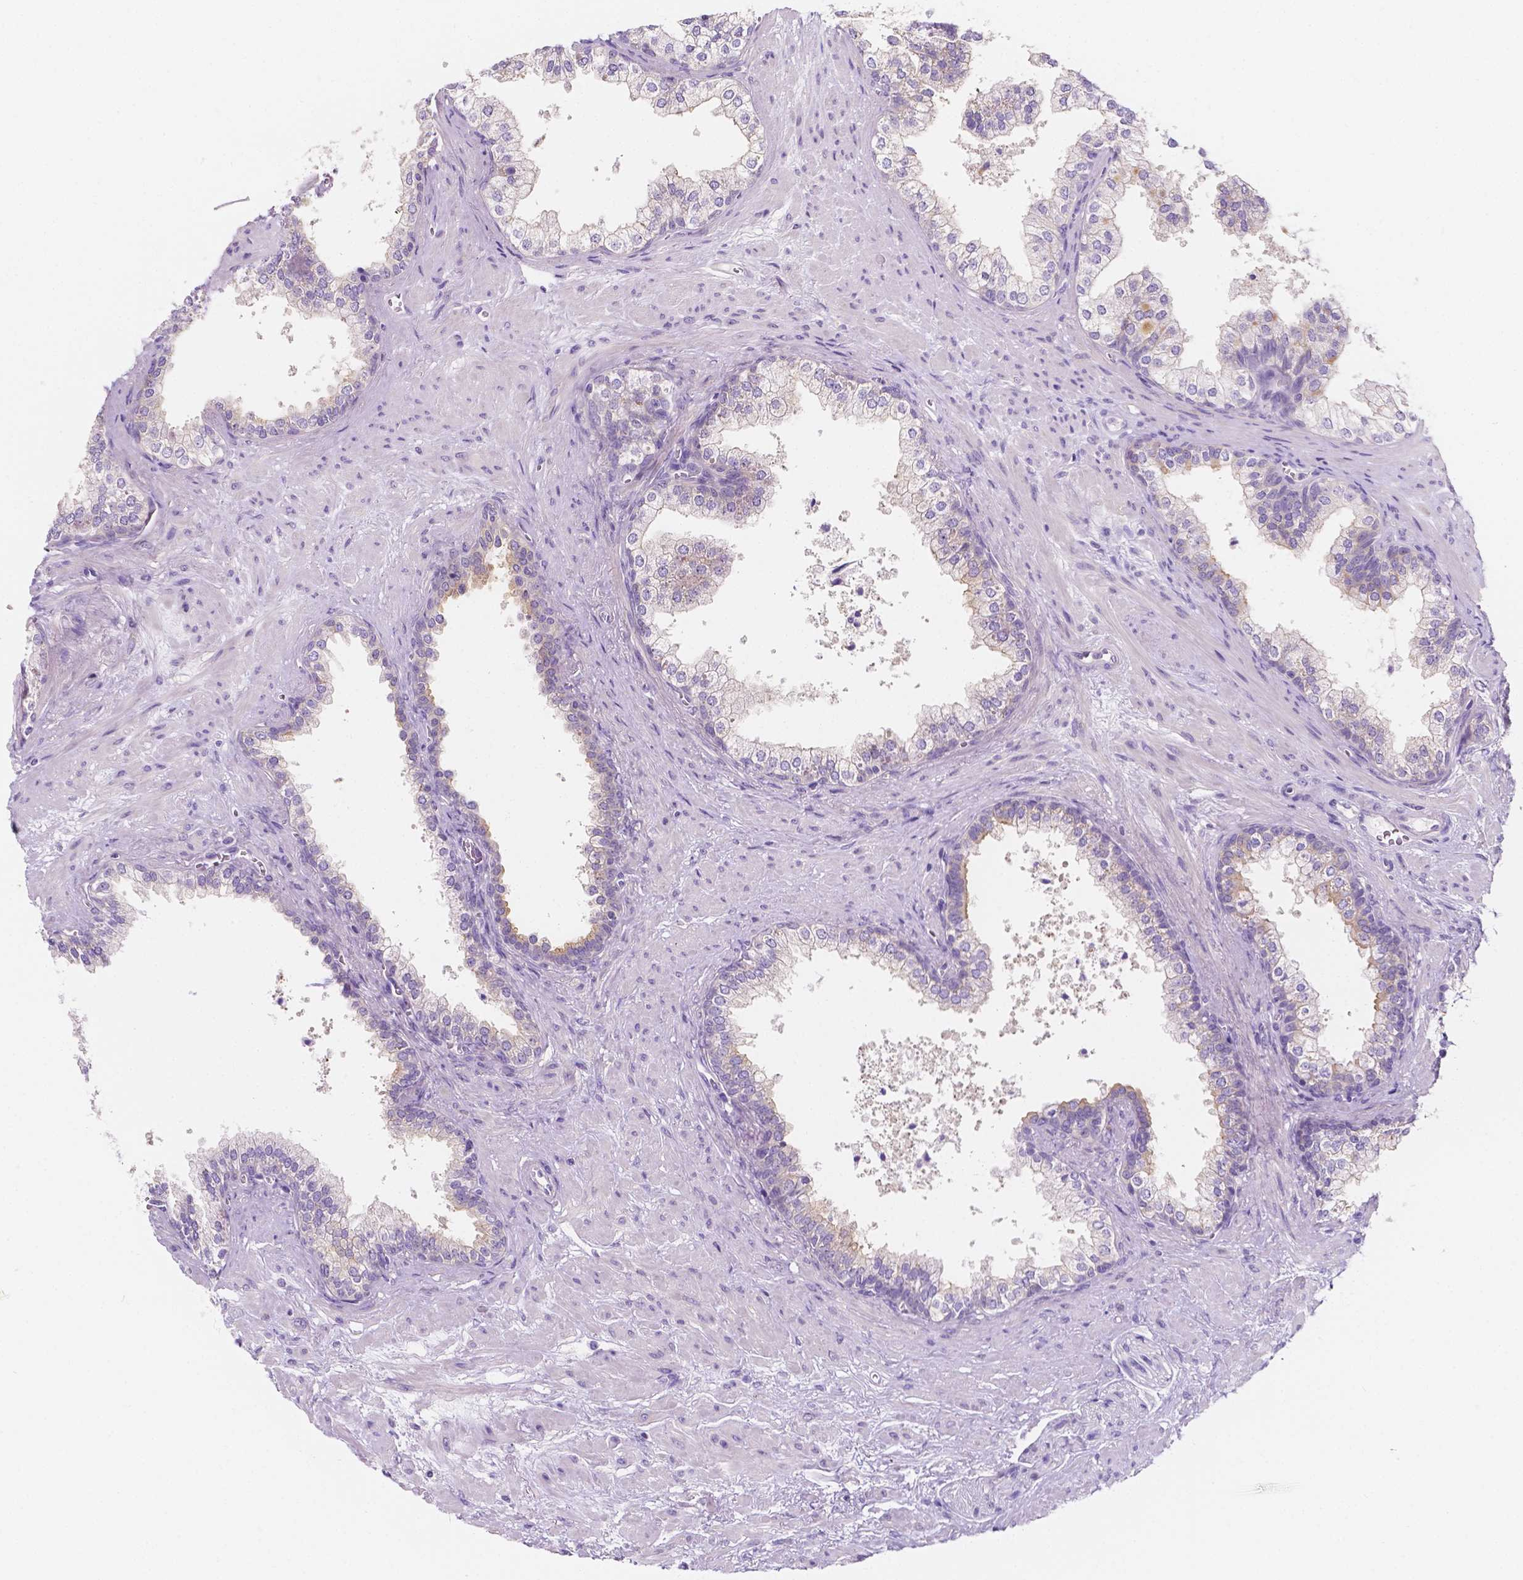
{"staining": {"intensity": "negative", "quantity": "none", "location": "none"}, "tissue": "prostate", "cell_type": "Glandular cells", "image_type": "normal", "snomed": [{"axis": "morphology", "description": "Normal tissue, NOS"}, {"axis": "topography", "description": "Prostate"}], "caption": "Glandular cells show no significant expression in benign prostate.", "gene": "SIRT2", "patient": {"sex": "male", "age": 79}}